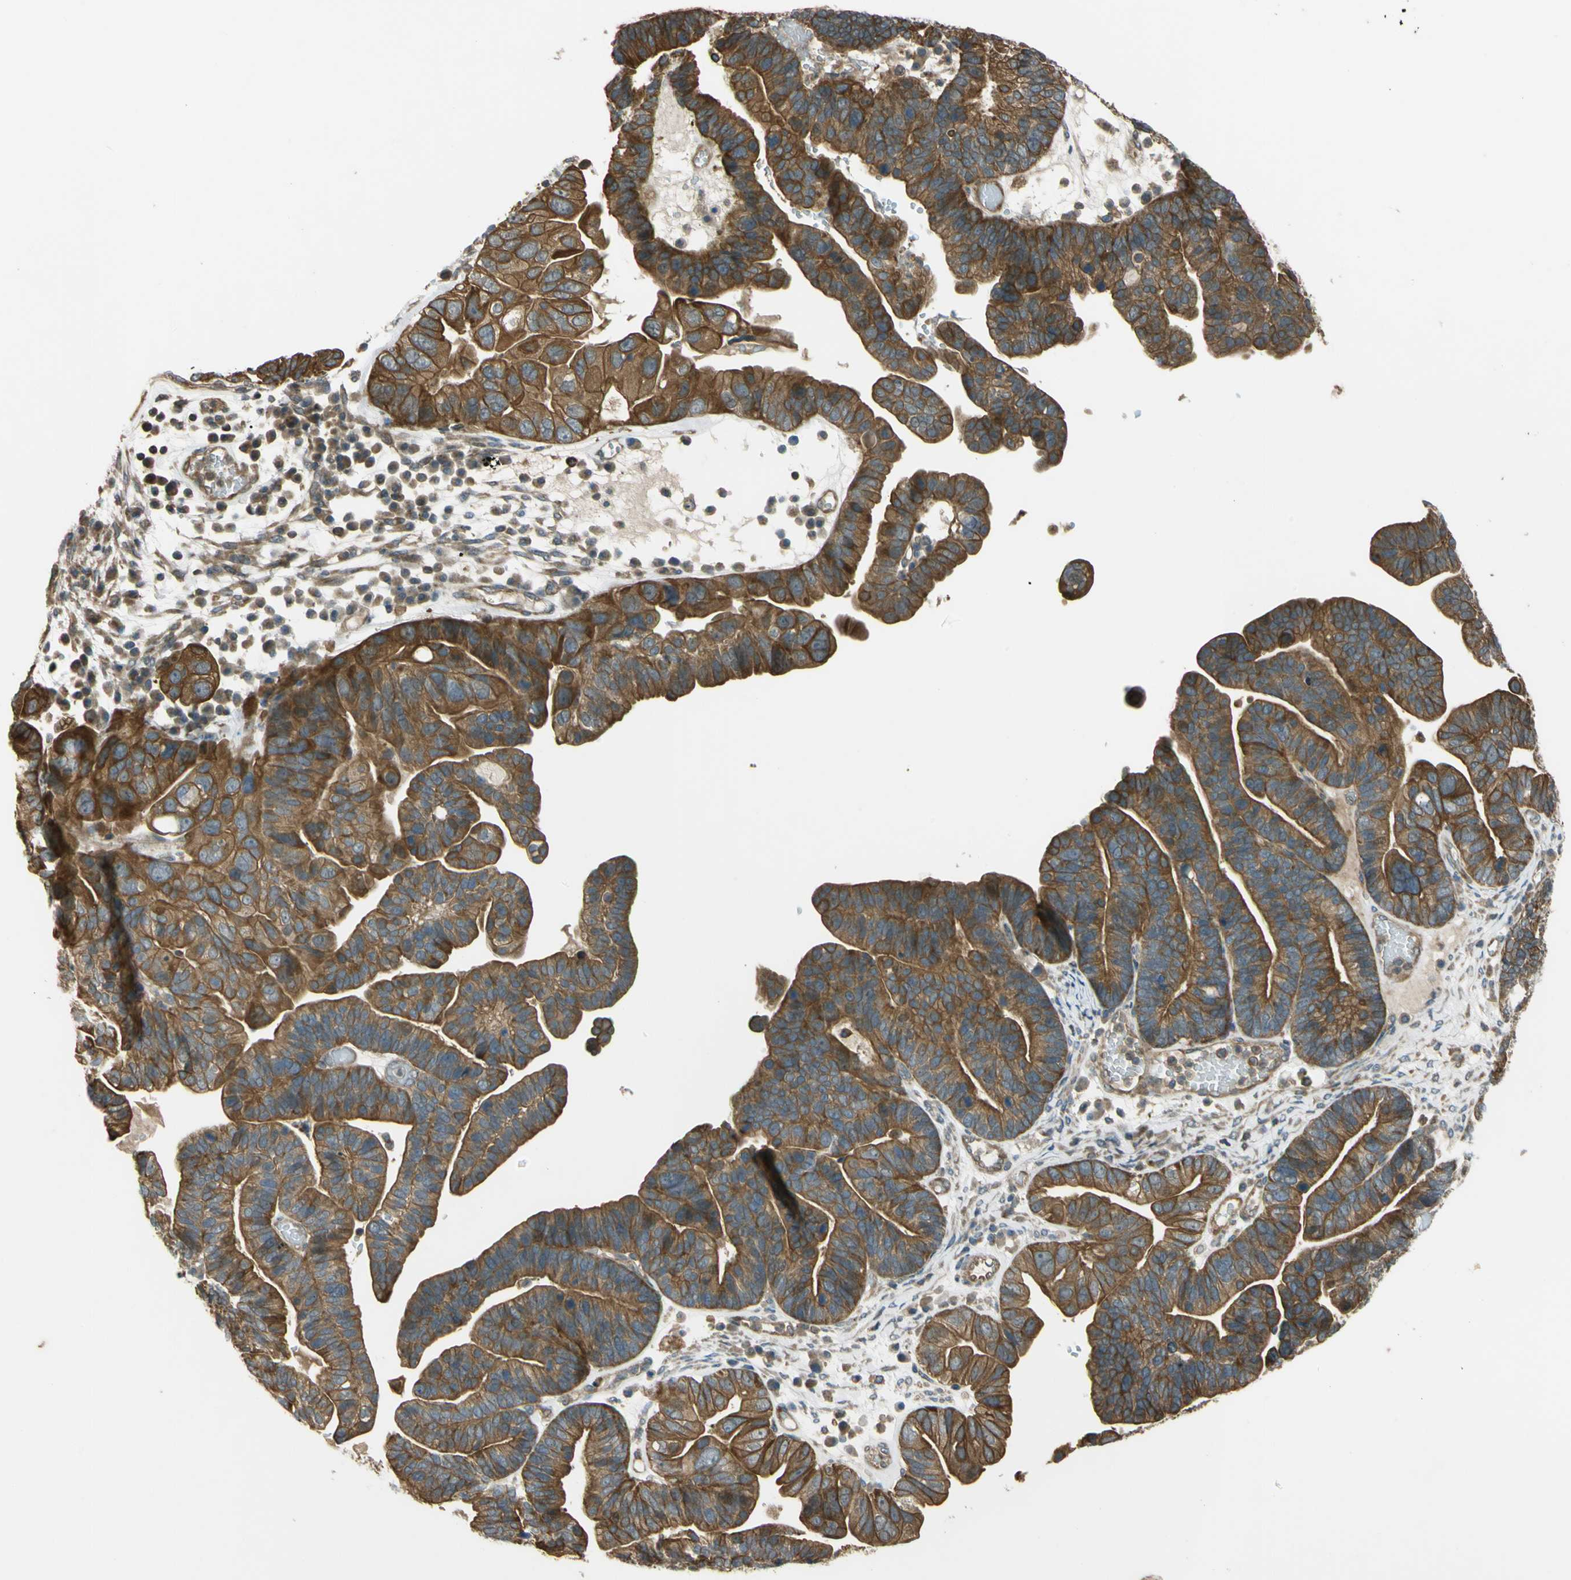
{"staining": {"intensity": "strong", "quantity": ">75%", "location": "cytoplasmic/membranous"}, "tissue": "ovarian cancer", "cell_type": "Tumor cells", "image_type": "cancer", "snomed": [{"axis": "morphology", "description": "Cystadenocarcinoma, serous, NOS"}, {"axis": "topography", "description": "Ovary"}], "caption": "Ovarian cancer stained for a protein (brown) demonstrates strong cytoplasmic/membranous positive expression in about >75% of tumor cells.", "gene": "FLII", "patient": {"sex": "female", "age": 56}}